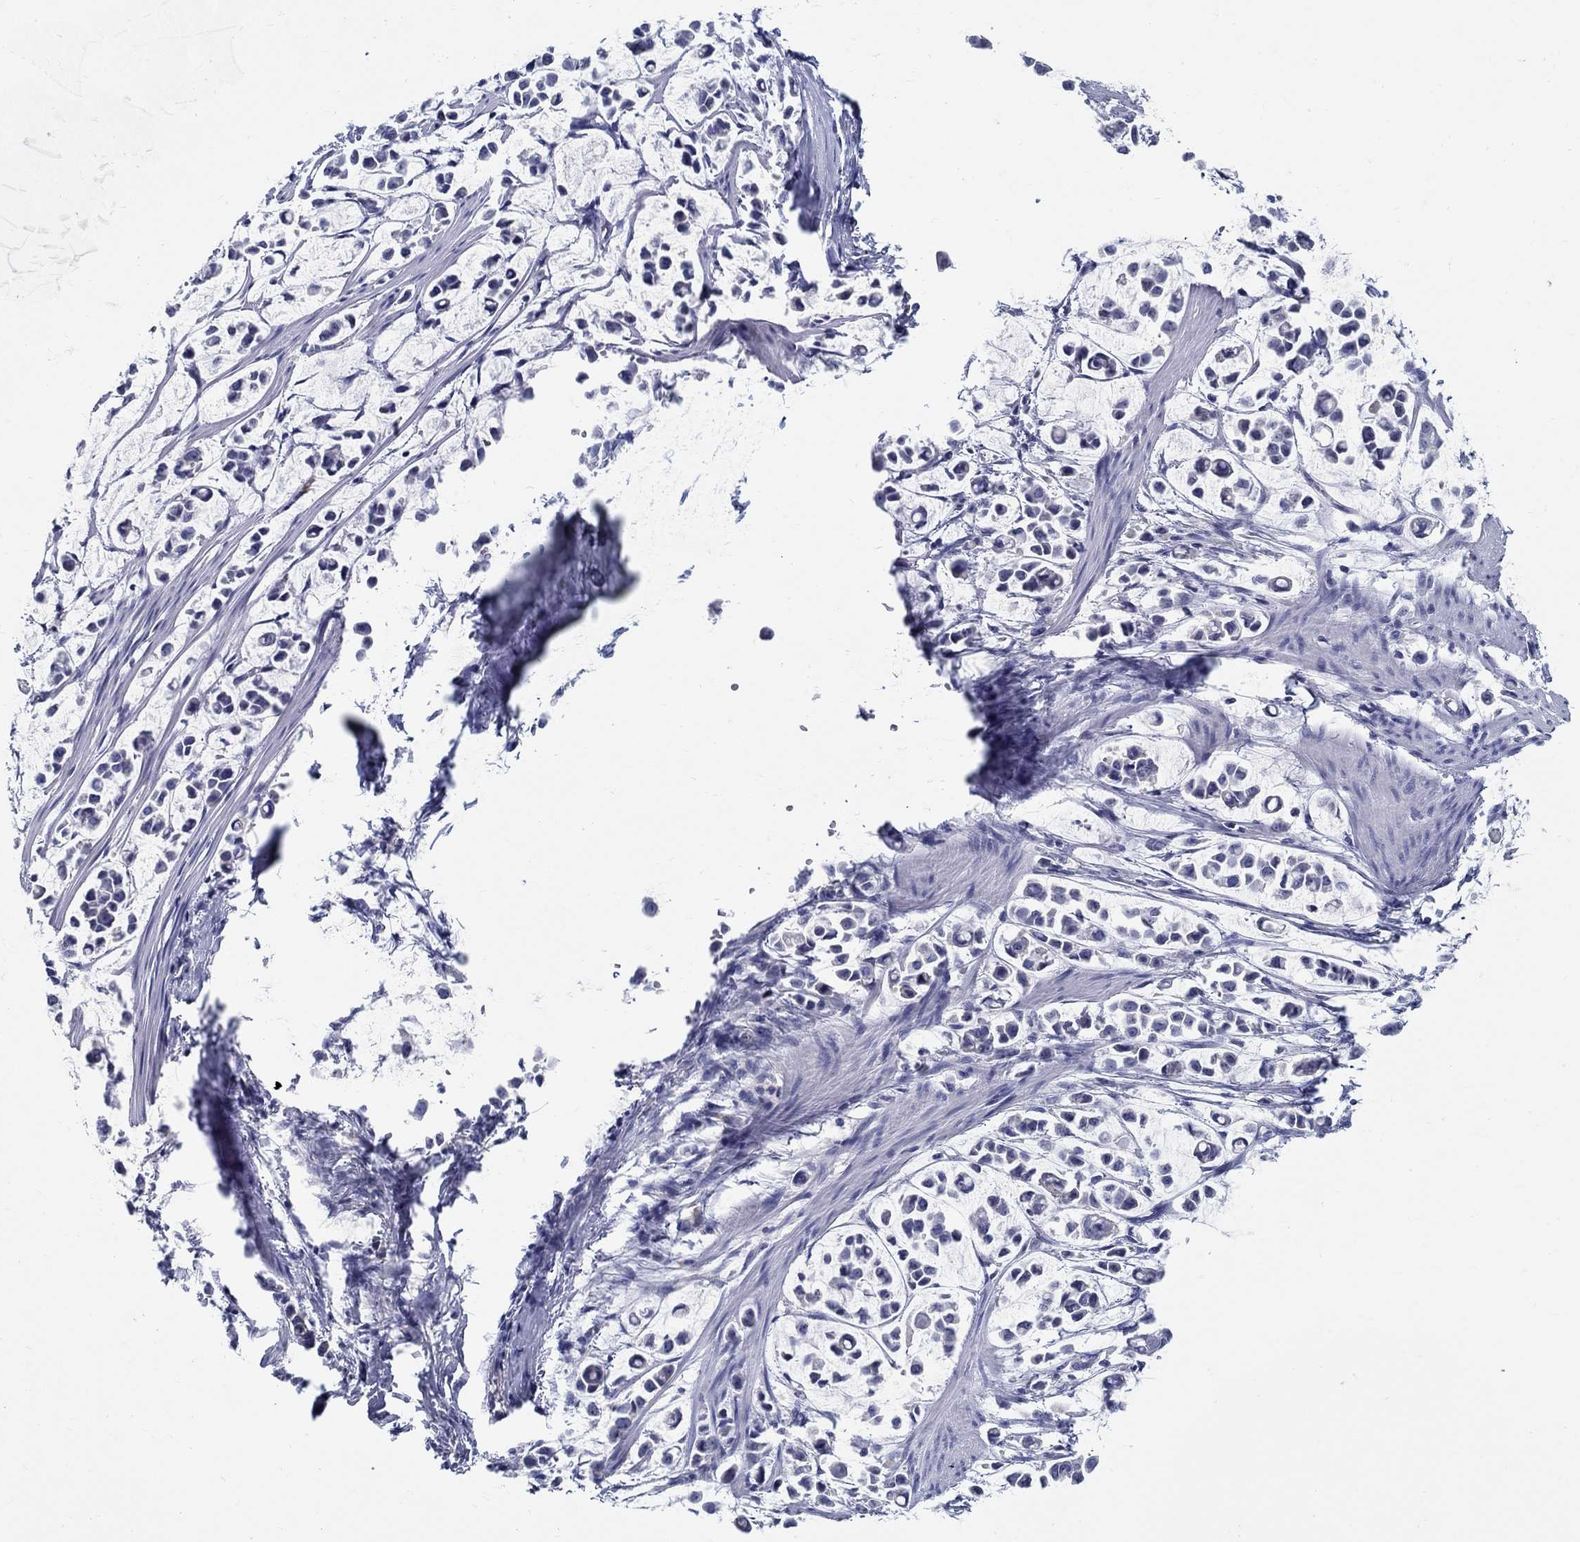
{"staining": {"intensity": "negative", "quantity": "none", "location": "none"}, "tissue": "stomach cancer", "cell_type": "Tumor cells", "image_type": "cancer", "snomed": [{"axis": "morphology", "description": "Adenocarcinoma, NOS"}, {"axis": "topography", "description": "Stomach"}], "caption": "An immunohistochemistry micrograph of adenocarcinoma (stomach) is shown. There is no staining in tumor cells of adenocarcinoma (stomach). (DAB (3,3'-diaminobenzidine) immunohistochemistry visualized using brightfield microscopy, high magnification).", "gene": "CRYGD", "patient": {"sex": "male", "age": 82}}